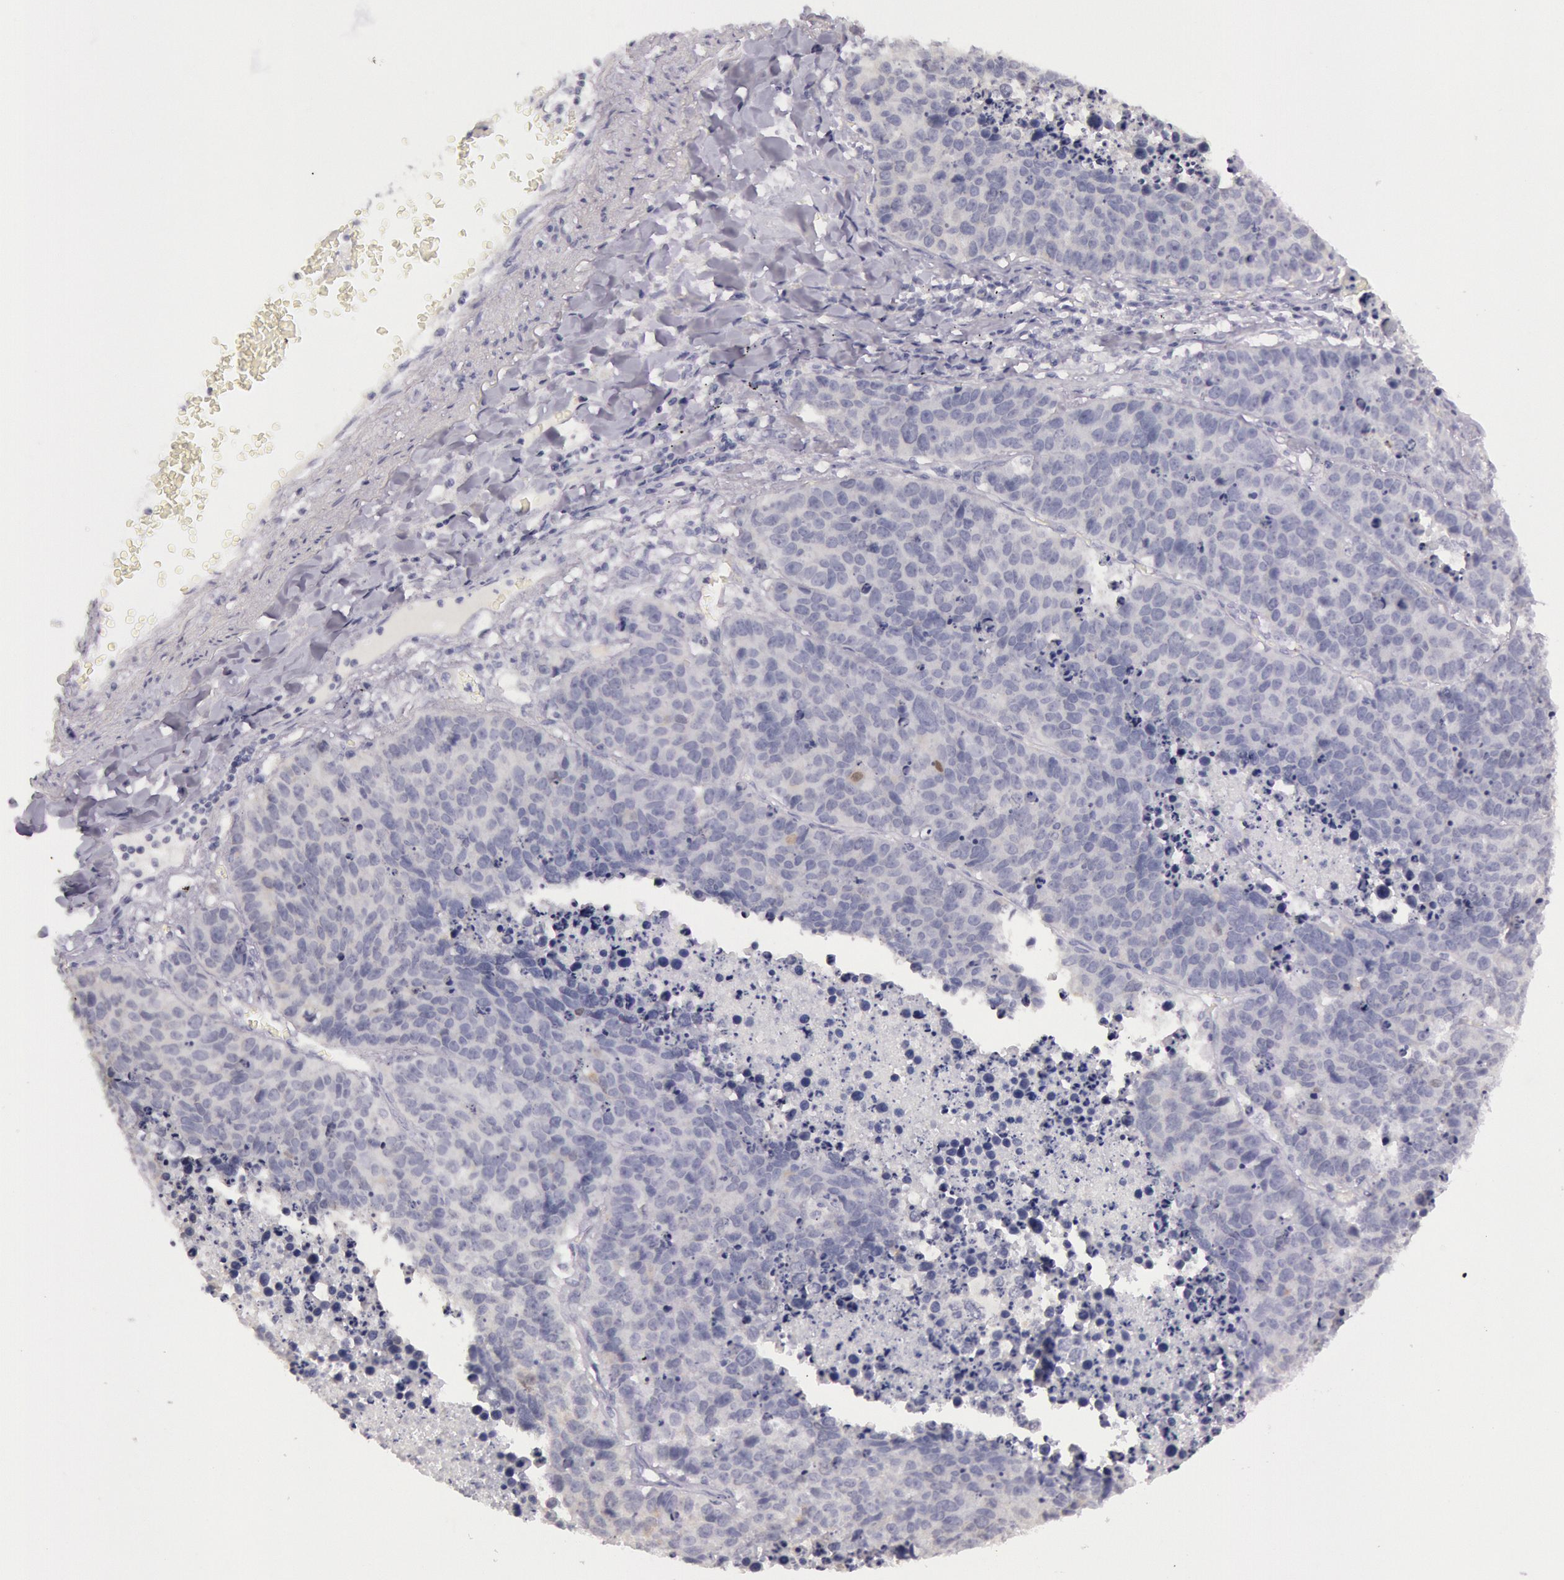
{"staining": {"intensity": "negative", "quantity": "none", "location": "none"}, "tissue": "lung cancer", "cell_type": "Tumor cells", "image_type": "cancer", "snomed": [{"axis": "morphology", "description": "Carcinoid, malignant, NOS"}, {"axis": "topography", "description": "Lung"}], "caption": "Immunohistochemistry (IHC) histopathology image of carcinoid (malignant) (lung) stained for a protein (brown), which reveals no staining in tumor cells.", "gene": "CKB", "patient": {"sex": "male", "age": 60}}